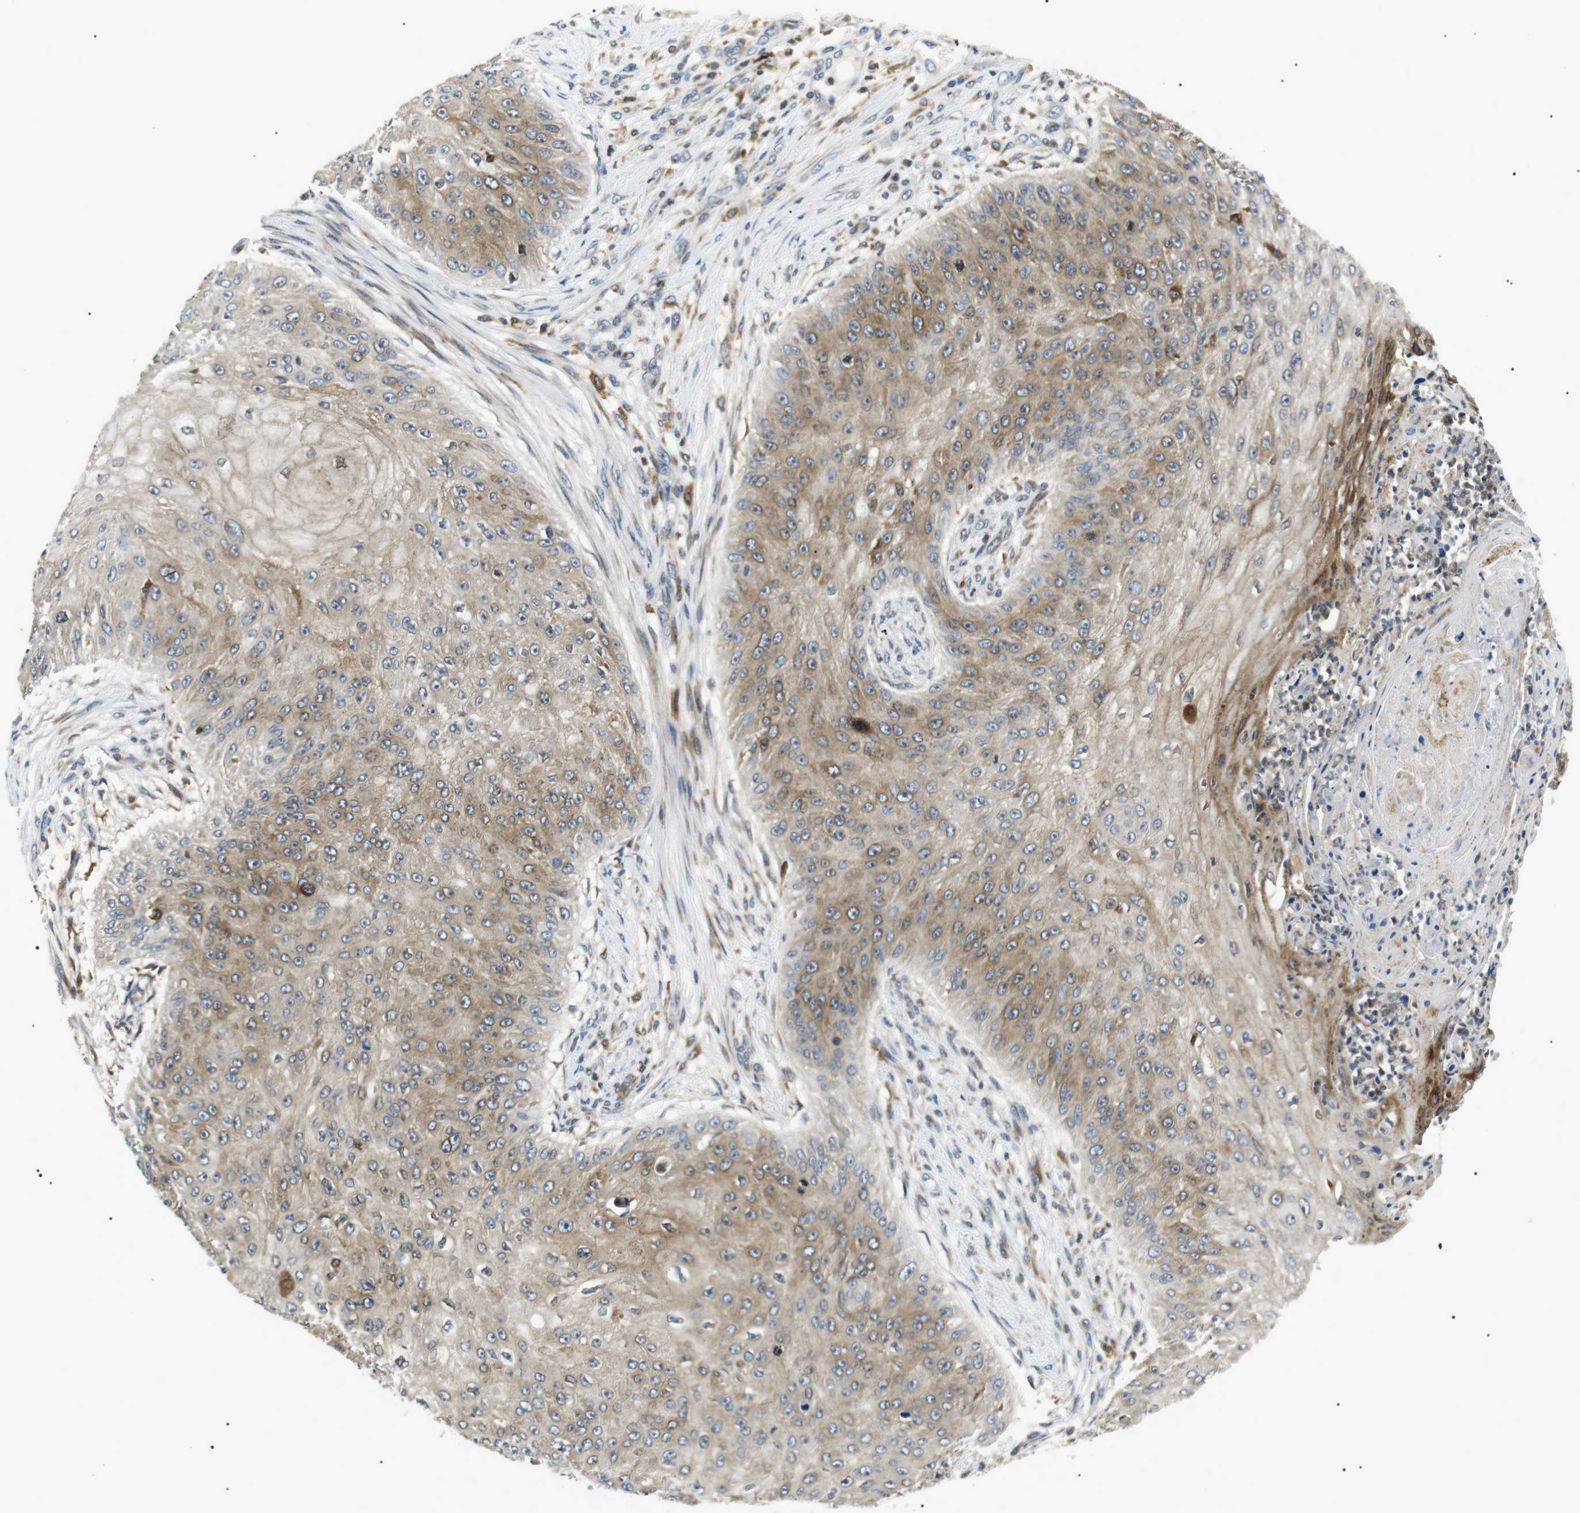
{"staining": {"intensity": "moderate", "quantity": ">75%", "location": "cytoplasmic/membranous"}, "tissue": "skin cancer", "cell_type": "Tumor cells", "image_type": "cancer", "snomed": [{"axis": "morphology", "description": "Squamous cell carcinoma, NOS"}, {"axis": "topography", "description": "Skin"}], "caption": "IHC of skin cancer (squamous cell carcinoma) exhibits medium levels of moderate cytoplasmic/membranous expression in about >75% of tumor cells.", "gene": "RAB9A", "patient": {"sex": "female", "age": 80}}